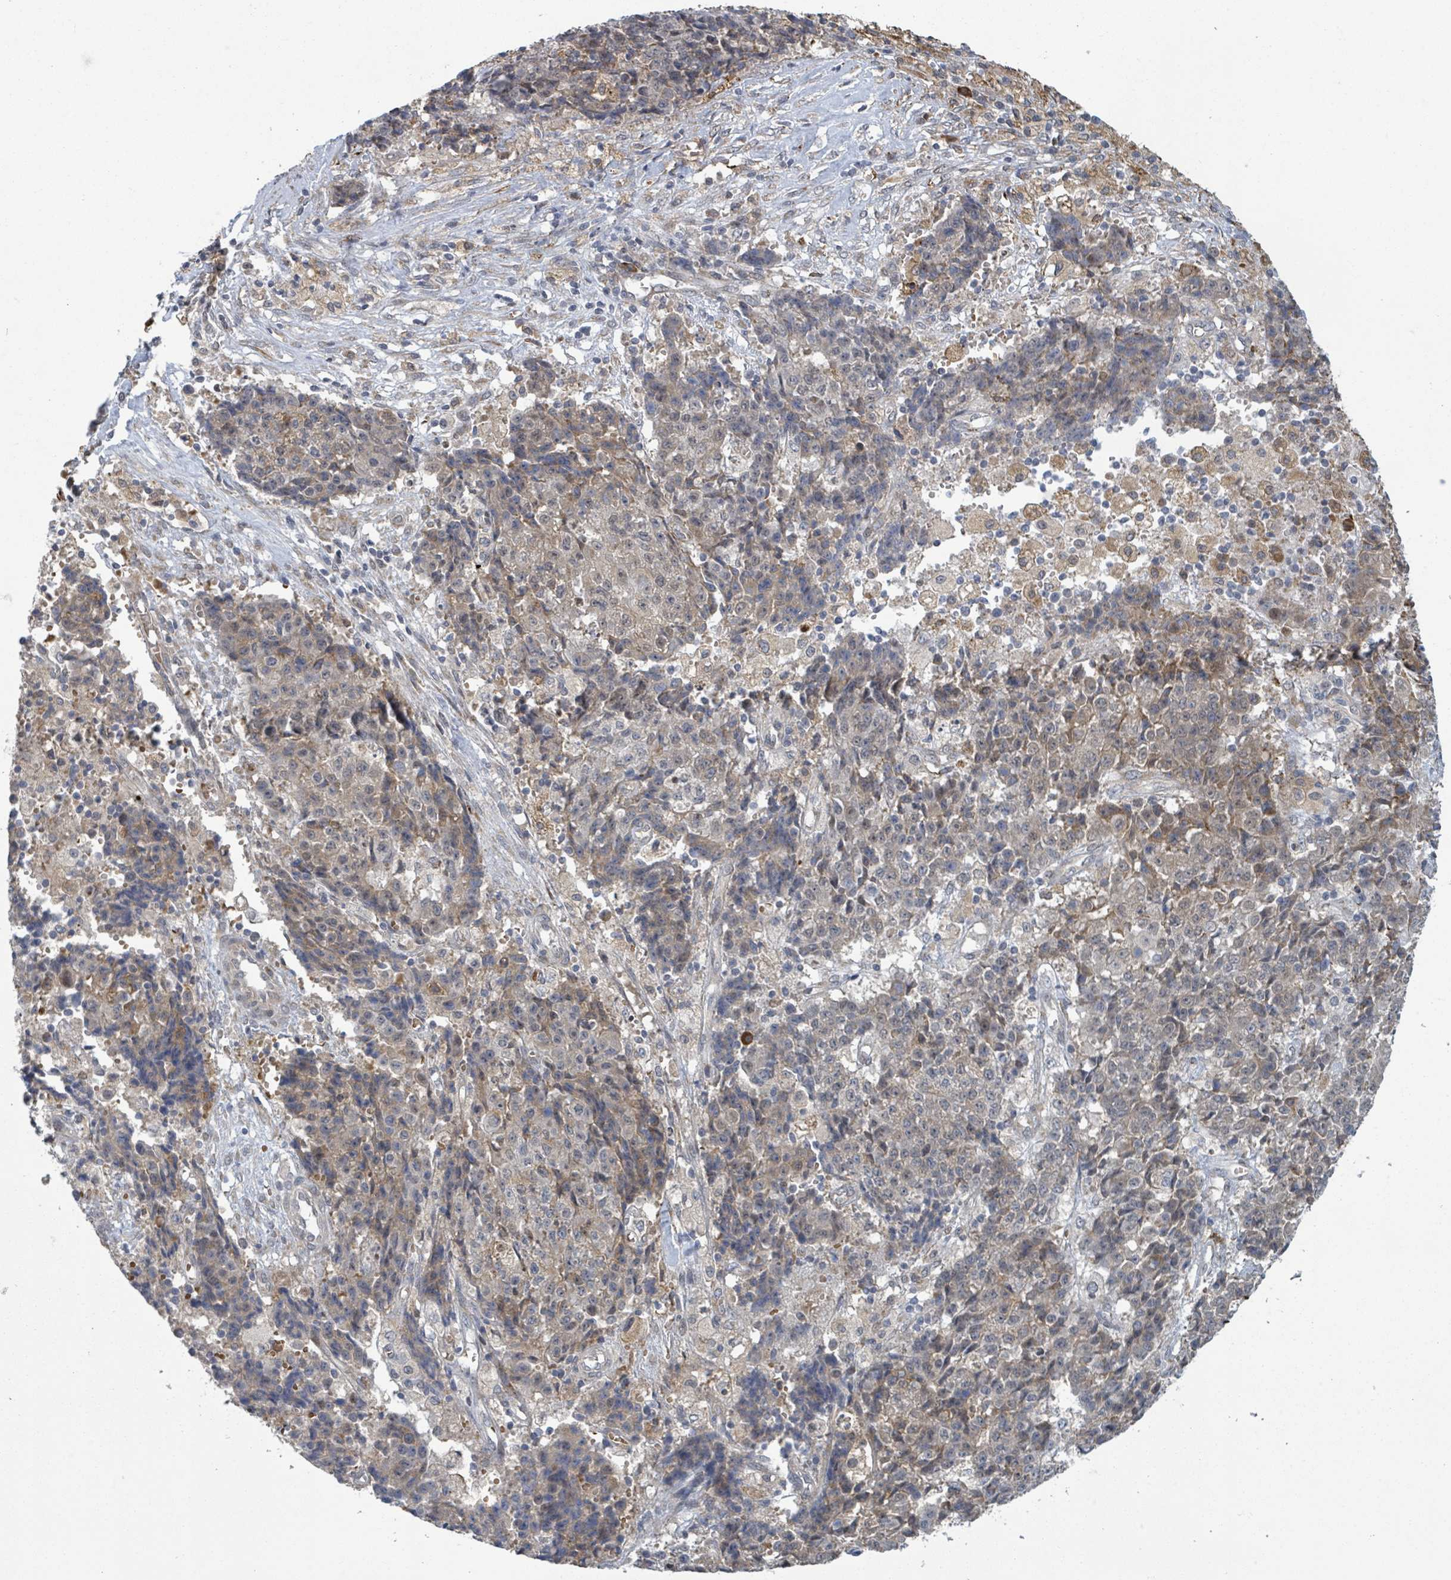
{"staining": {"intensity": "moderate", "quantity": "<25%", "location": "cytoplasmic/membranous"}, "tissue": "ovarian cancer", "cell_type": "Tumor cells", "image_type": "cancer", "snomed": [{"axis": "morphology", "description": "Carcinoma, endometroid"}, {"axis": "topography", "description": "Ovary"}], "caption": "Immunohistochemical staining of ovarian endometroid carcinoma demonstrates low levels of moderate cytoplasmic/membranous positivity in approximately <25% of tumor cells.", "gene": "SHROOM2", "patient": {"sex": "female", "age": 42}}